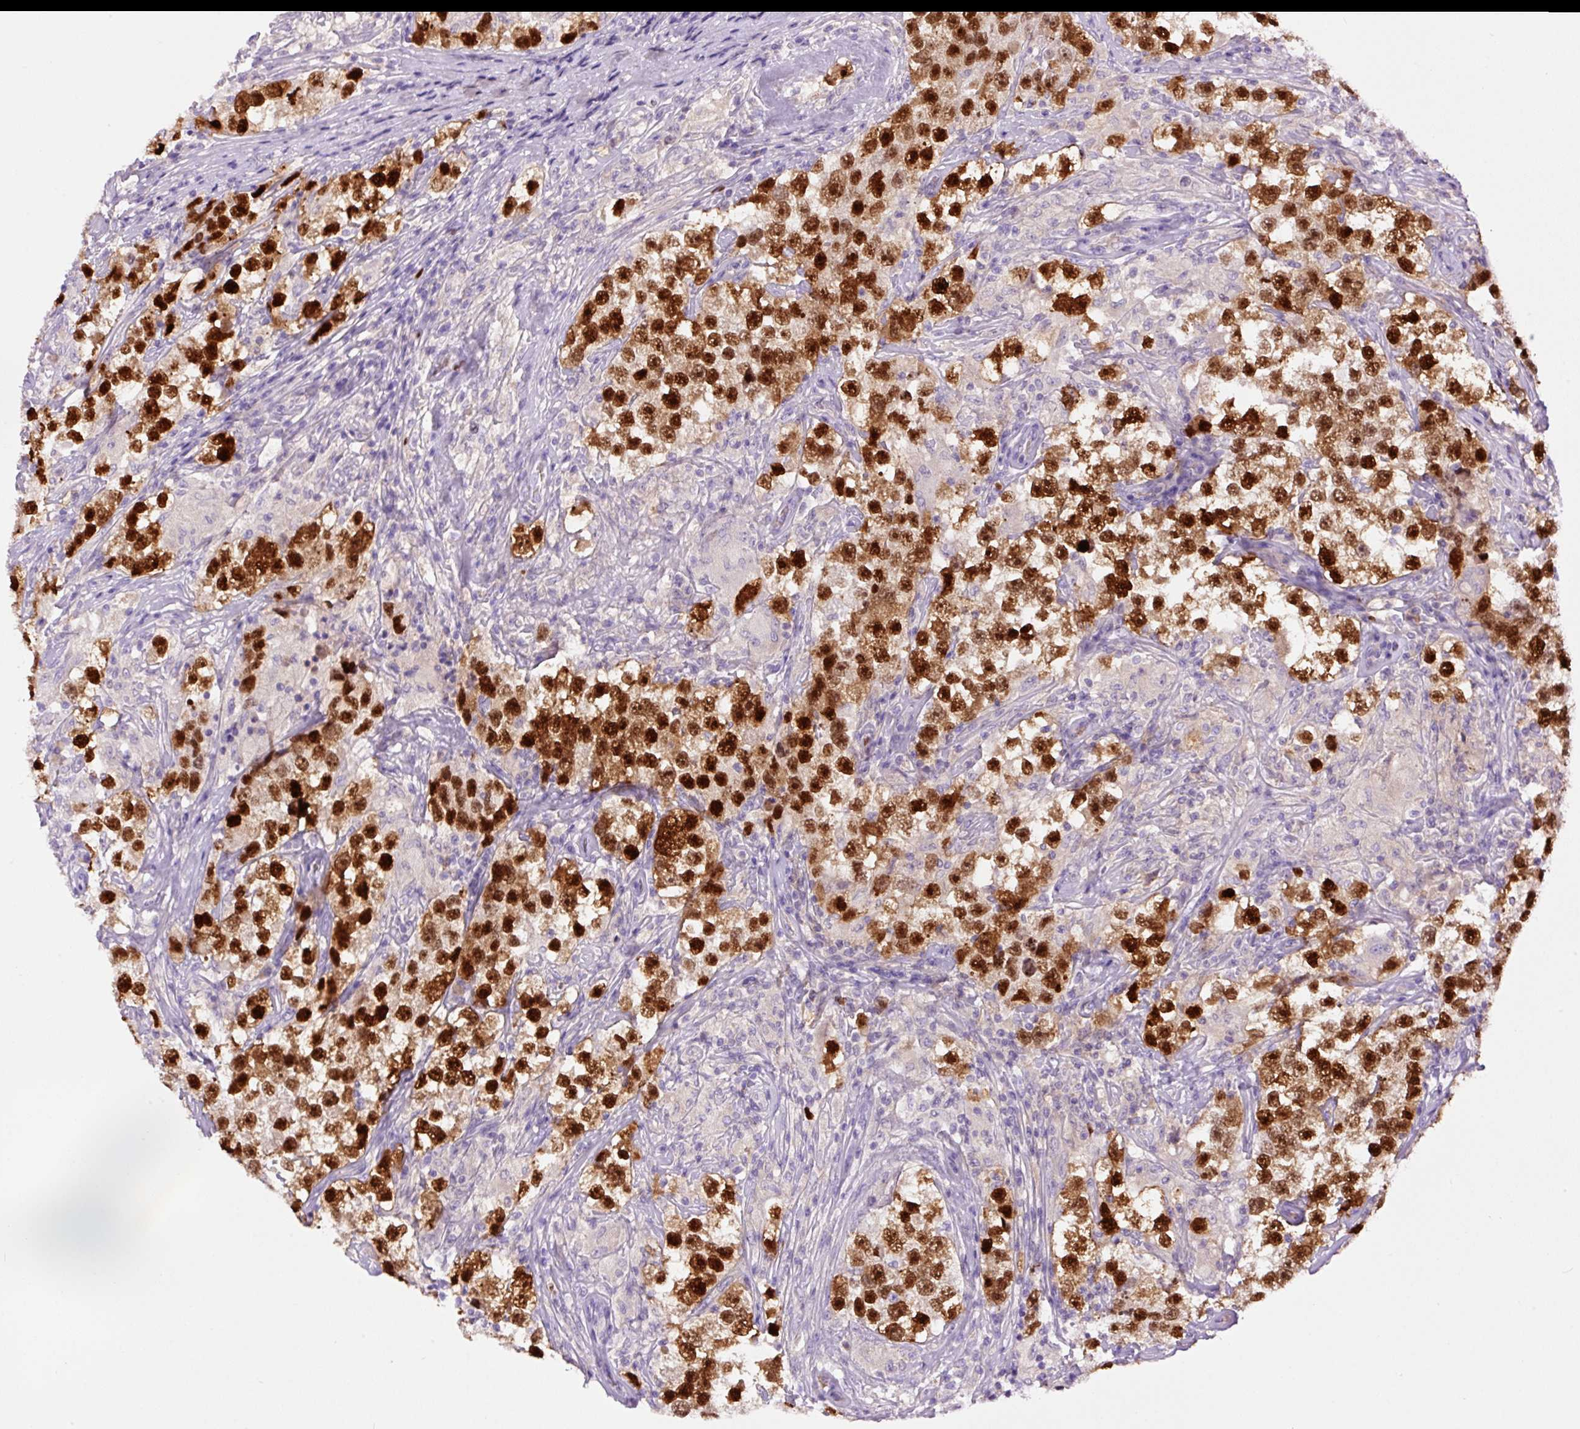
{"staining": {"intensity": "strong", "quantity": ">75%", "location": "nuclear"}, "tissue": "testis cancer", "cell_type": "Tumor cells", "image_type": "cancer", "snomed": [{"axis": "morphology", "description": "Seminoma, NOS"}, {"axis": "topography", "description": "Testis"}], "caption": "Testis seminoma stained with immunohistochemistry exhibits strong nuclear staining in about >75% of tumor cells. (IHC, brightfield microscopy, high magnification).", "gene": "DPPA4", "patient": {"sex": "male", "age": 46}}